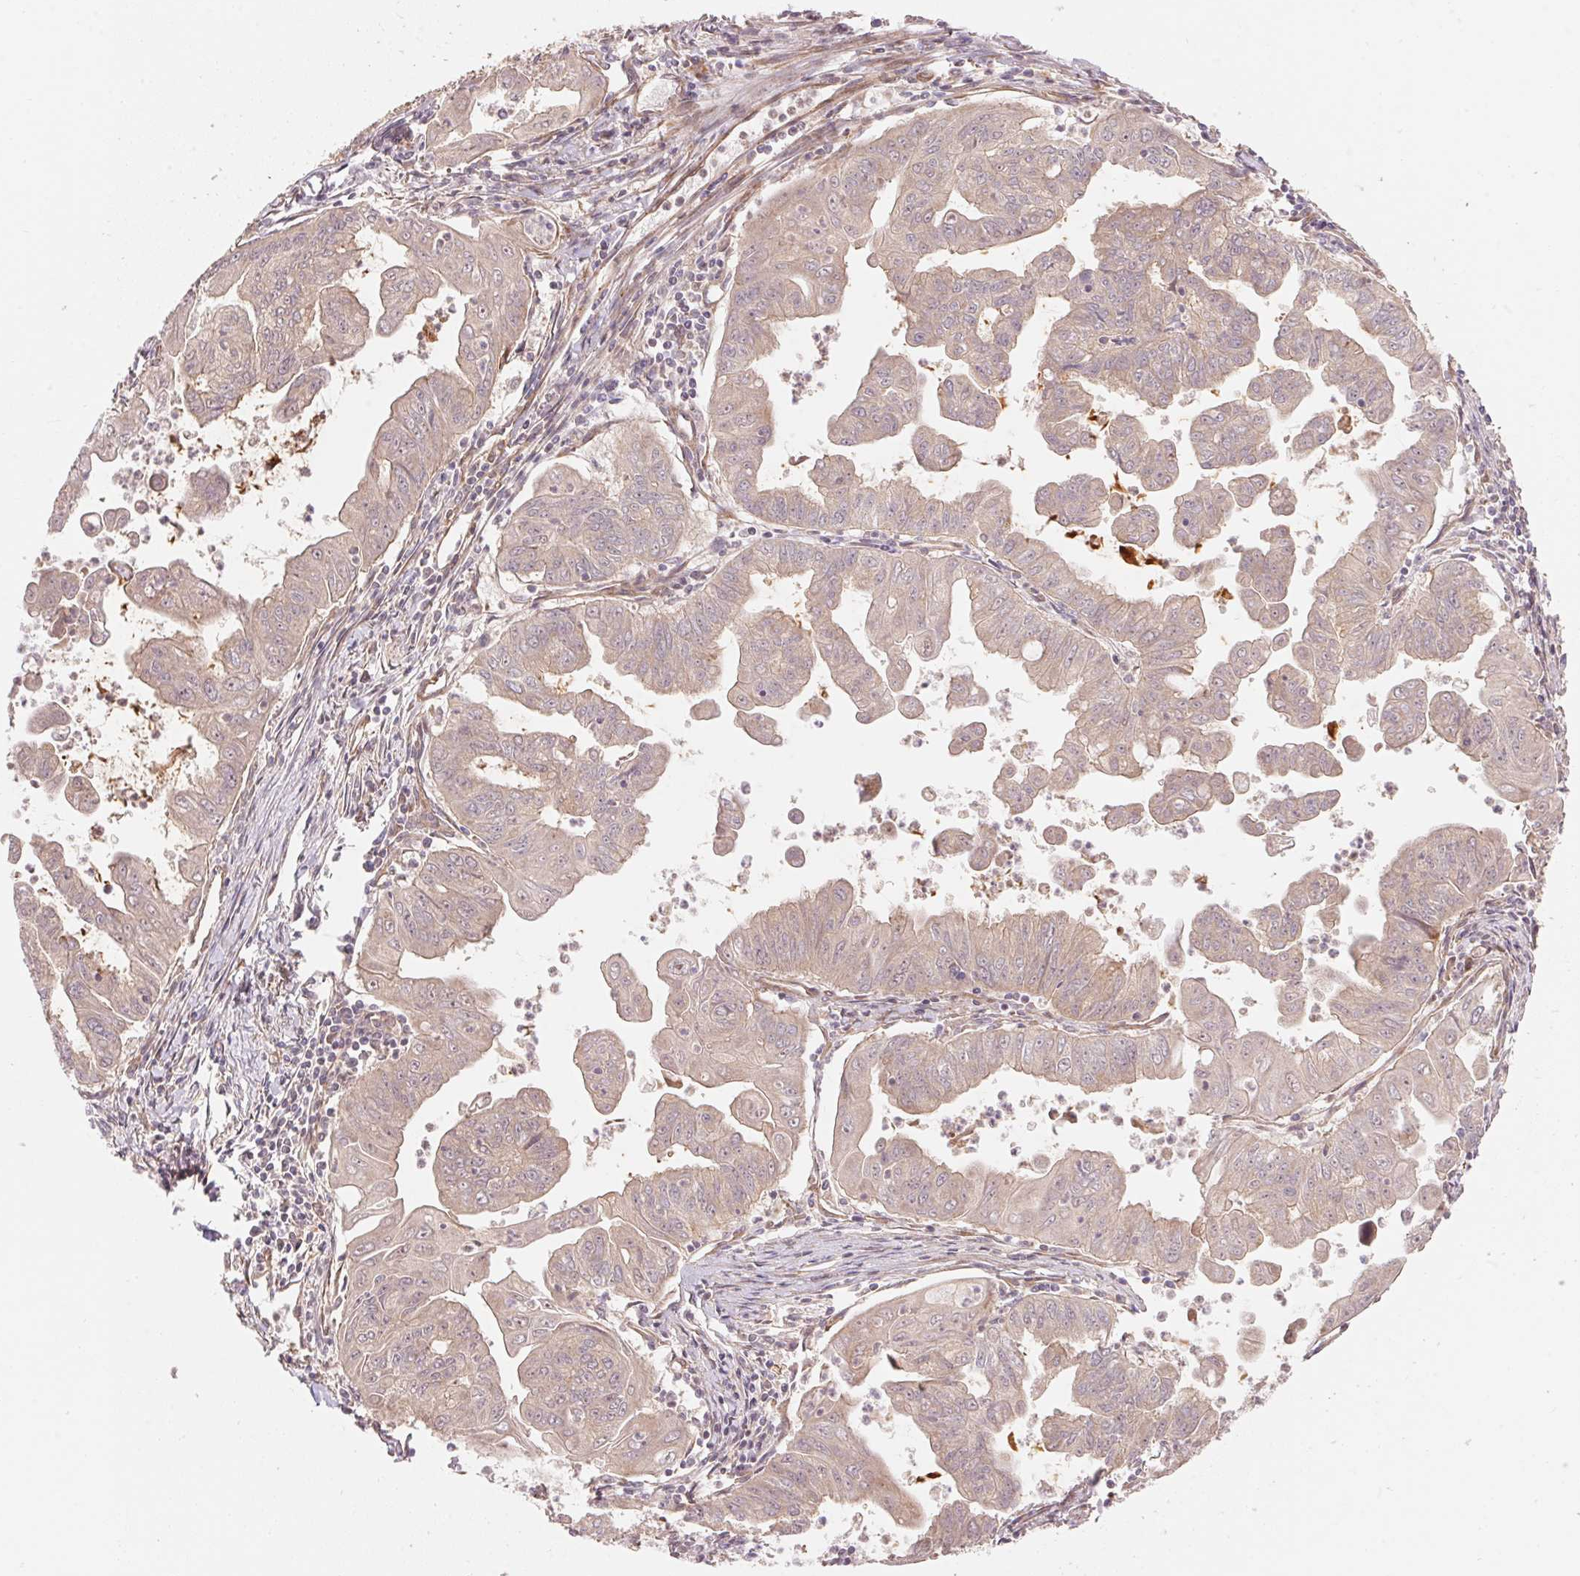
{"staining": {"intensity": "weak", "quantity": "<25%", "location": "cytoplasmic/membranous"}, "tissue": "stomach cancer", "cell_type": "Tumor cells", "image_type": "cancer", "snomed": [{"axis": "morphology", "description": "Adenocarcinoma, NOS"}, {"axis": "topography", "description": "Stomach, upper"}], "caption": "Tumor cells are negative for brown protein staining in stomach cancer (adenocarcinoma).", "gene": "TNIP2", "patient": {"sex": "male", "age": 80}}